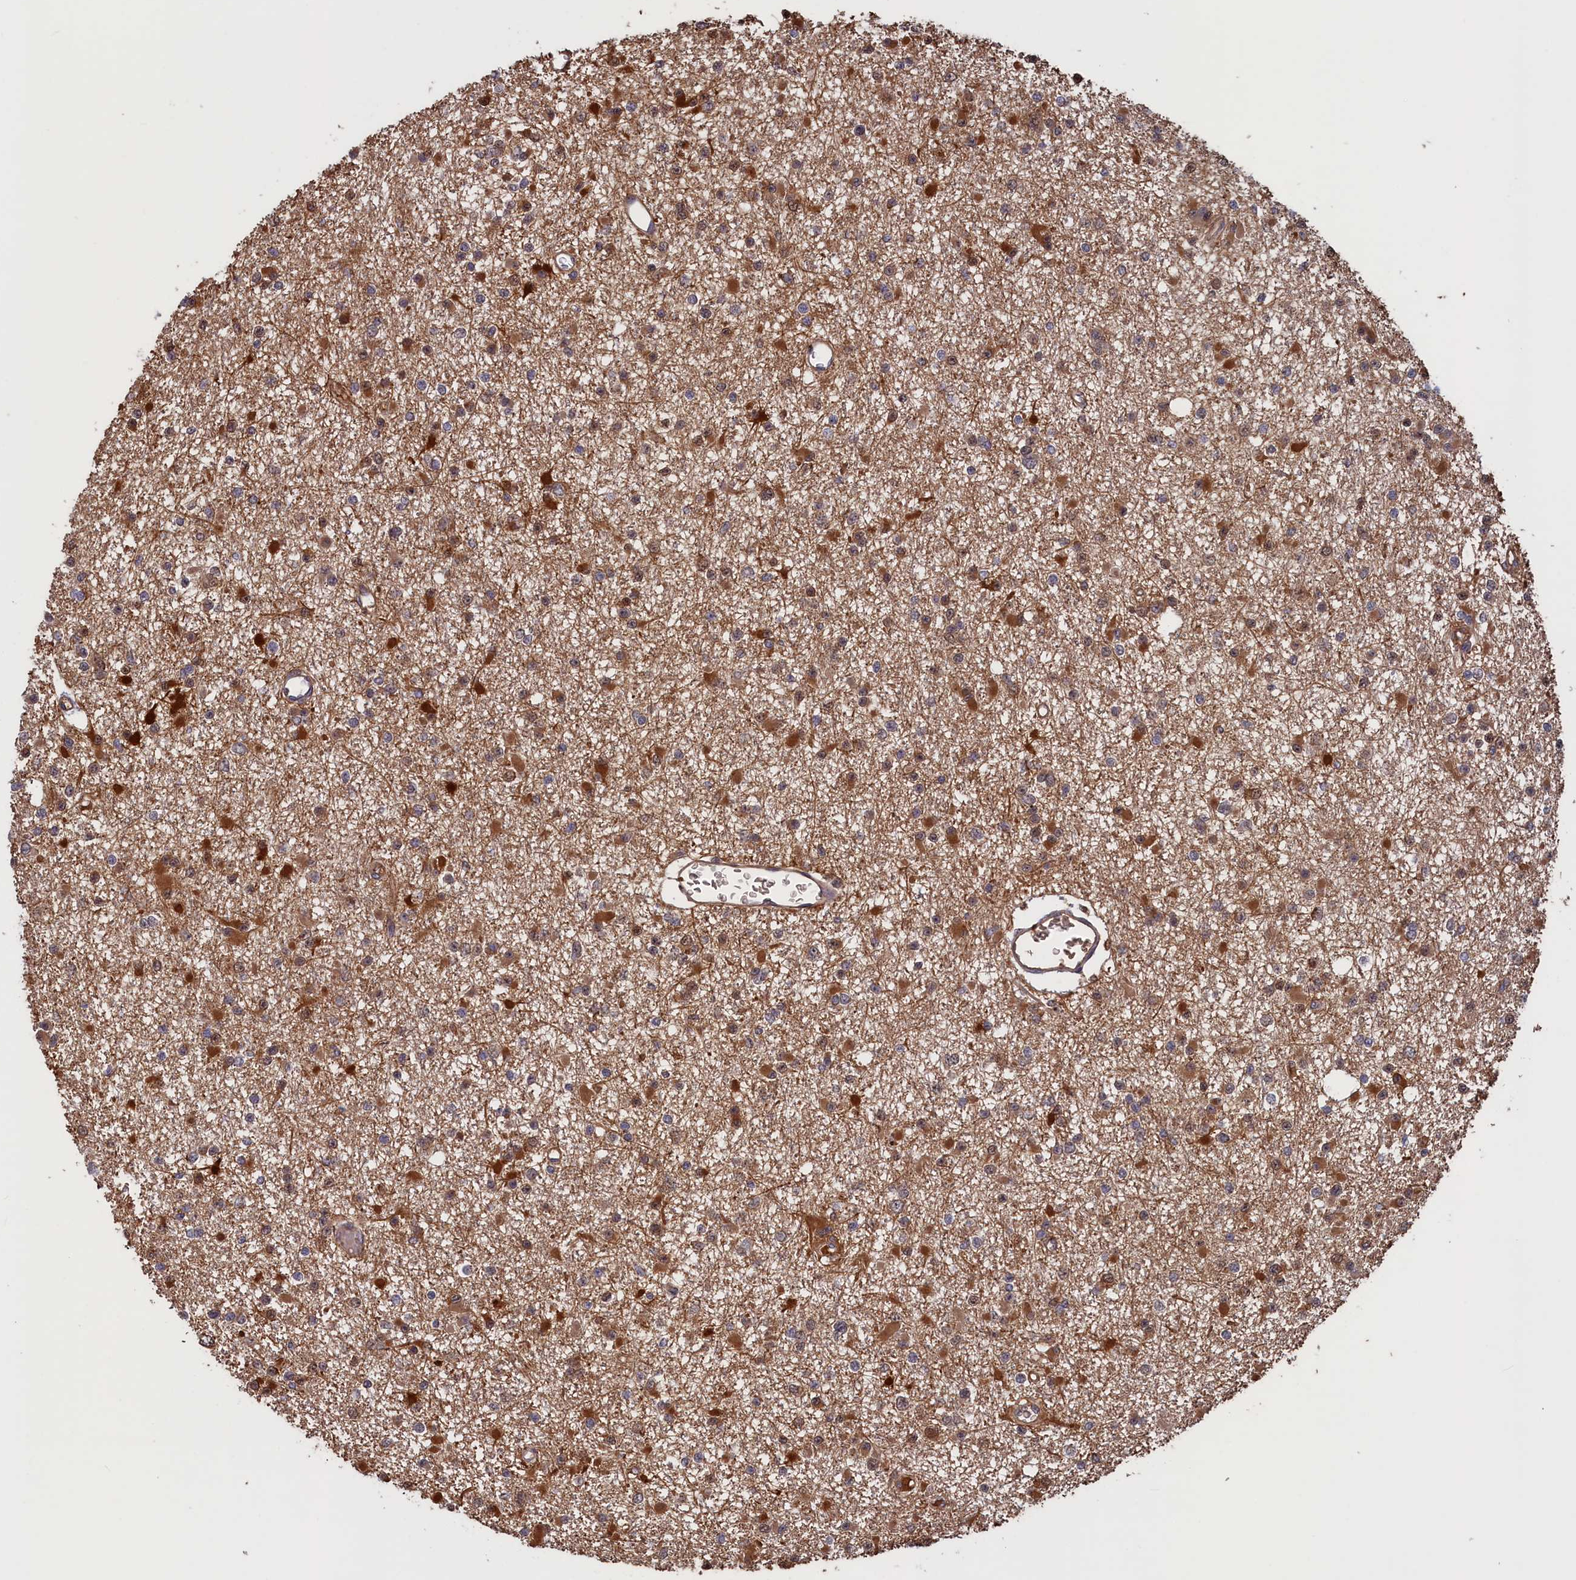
{"staining": {"intensity": "strong", "quantity": "<25%", "location": "cytoplasmic/membranous"}, "tissue": "glioma", "cell_type": "Tumor cells", "image_type": "cancer", "snomed": [{"axis": "morphology", "description": "Glioma, malignant, Low grade"}, {"axis": "topography", "description": "Brain"}], "caption": "DAB (3,3'-diaminobenzidine) immunohistochemical staining of low-grade glioma (malignant) demonstrates strong cytoplasmic/membranous protein staining in about <25% of tumor cells.", "gene": "PLP2", "patient": {"sex": "female", "age": 22}}